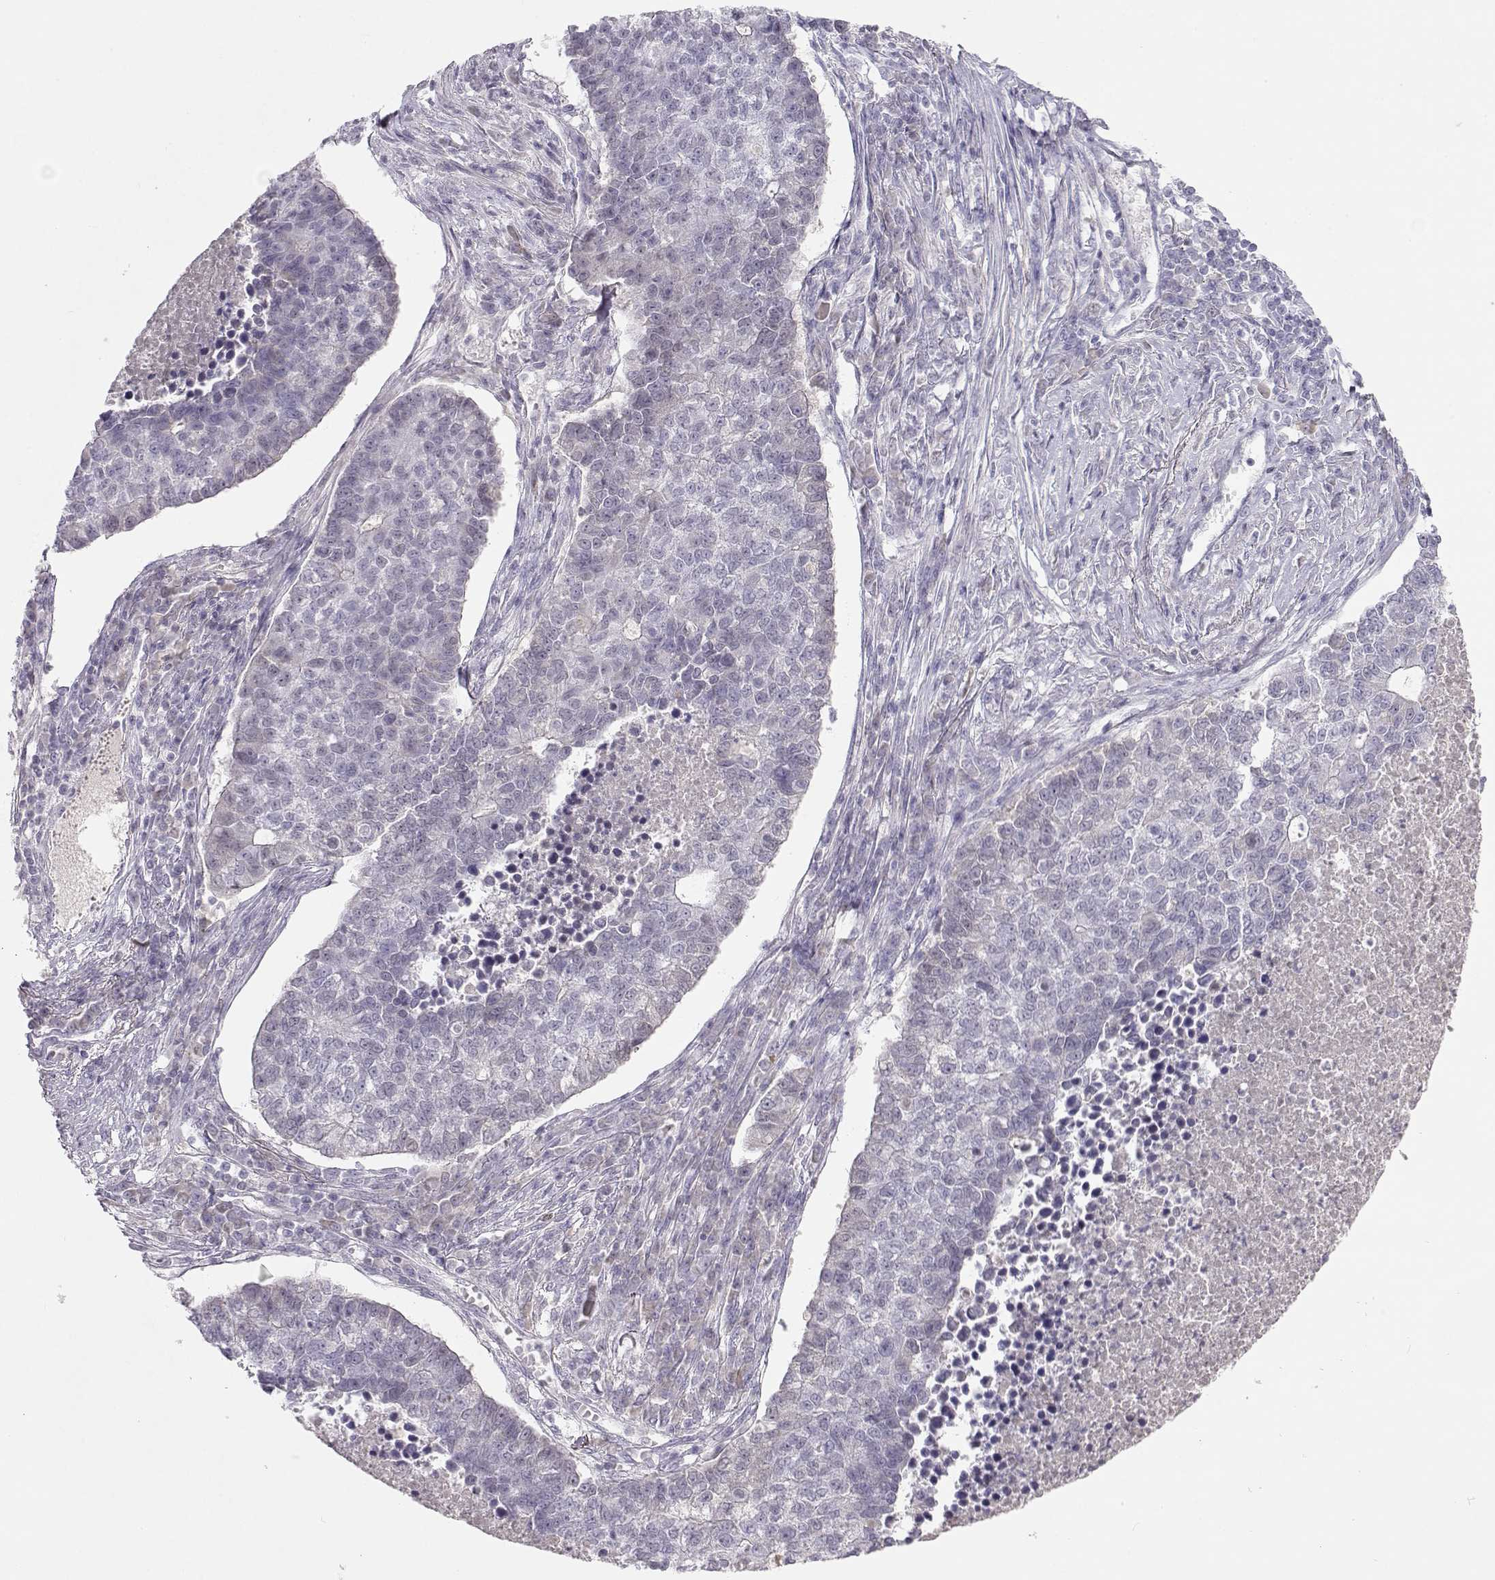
{"staining": {"intensity": "negative", "quantity": "none", "location": "none"}, "tissue": "lung cancer", "cell_type": "Tumor cells", "image_type": "cancer", "snomed": [{"axis": "morphology", "description": "Adenocarcinoma, NOS"}, {"axis": "topography", "description": "Lung"}], "caption": "Histopathology image shows no significant protein expression in tumor cells of adenocarcinoma (lung).", "gene": "OPN5", "patient": {"sex": "male", "age": 57}}